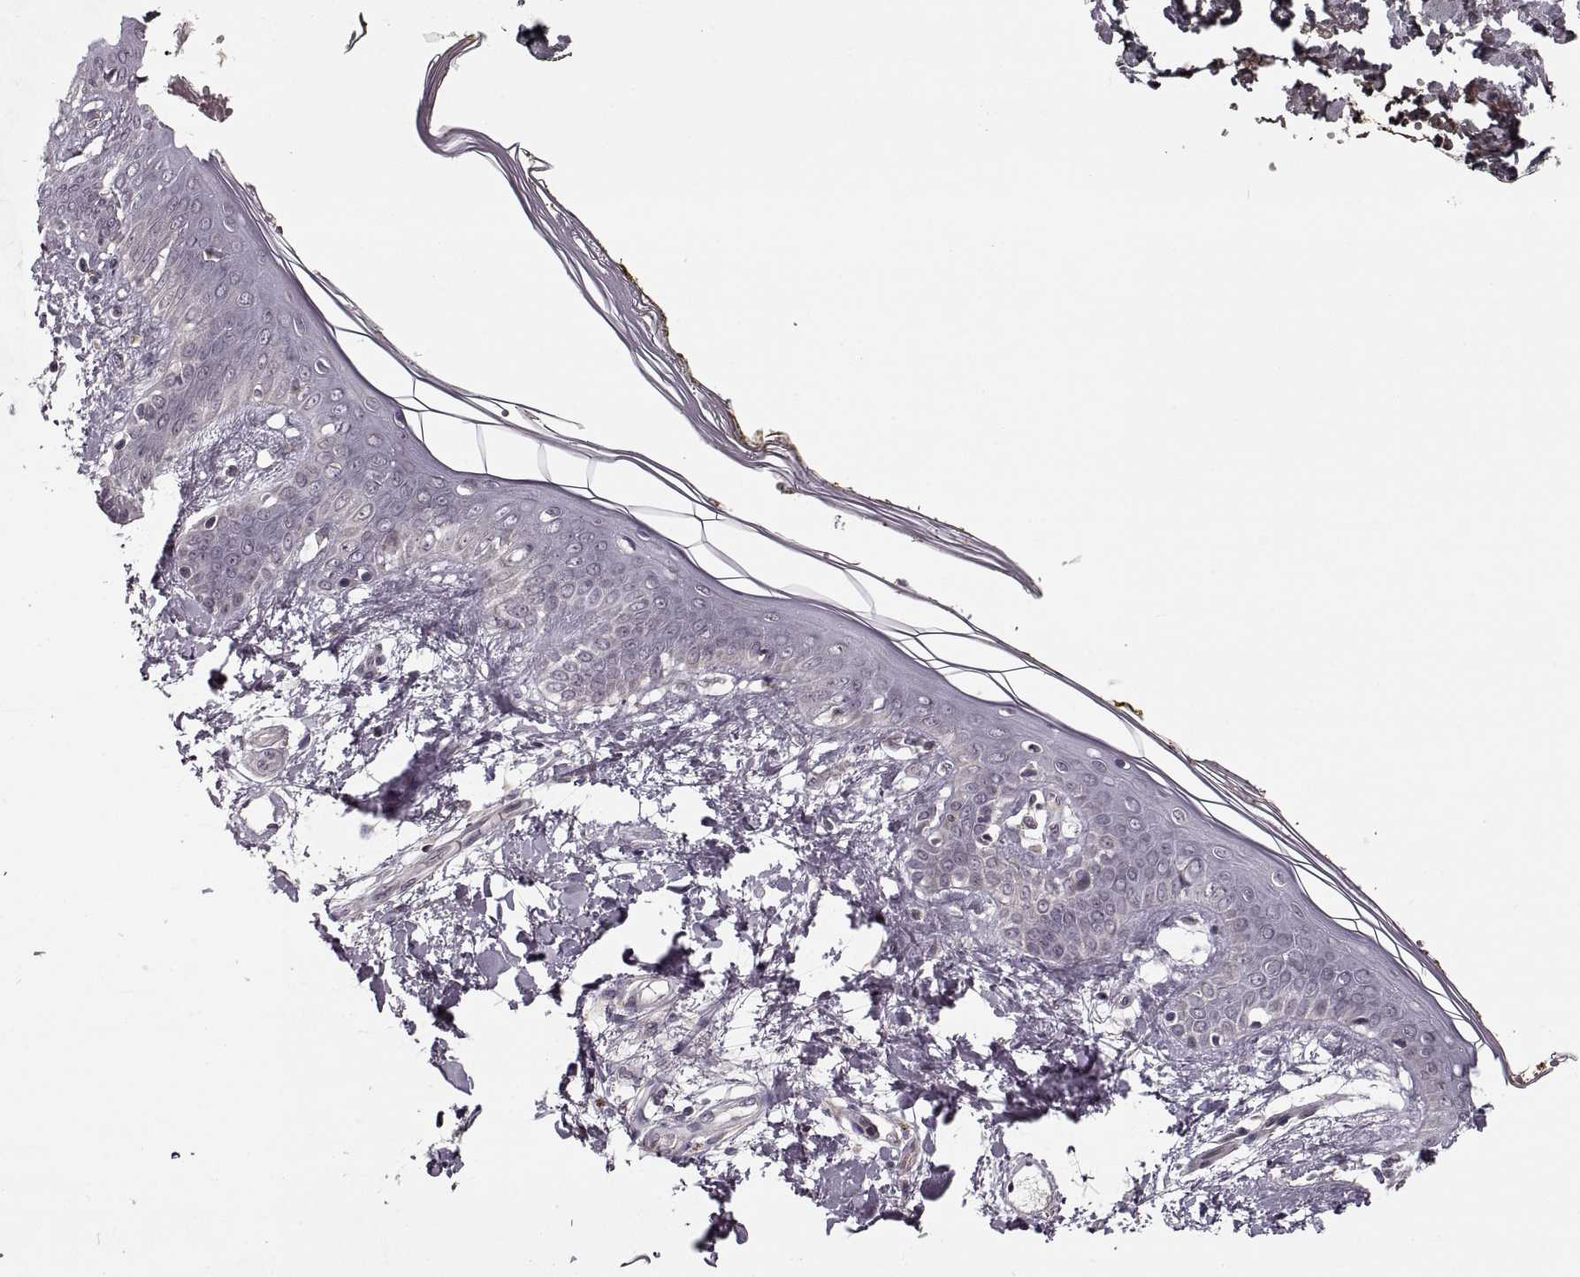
{"staining": {"intensity": "negative", "quantity": "none", "location": "none"}, "tissue": "skin", "cell_type": "Fibroblasts", "image_type": "normal", "snomed": [{"axis": "morphology", "description": "Normal tissue, NOS"}, {"axis": "topography", "description": "Skin"}], "caption": "IHC image of benign skin stained for a protein (brown), which reveals no staining in fibroblasts.", "gene": "ASIC3", "patient": {"sex": "female", "age": 34}}